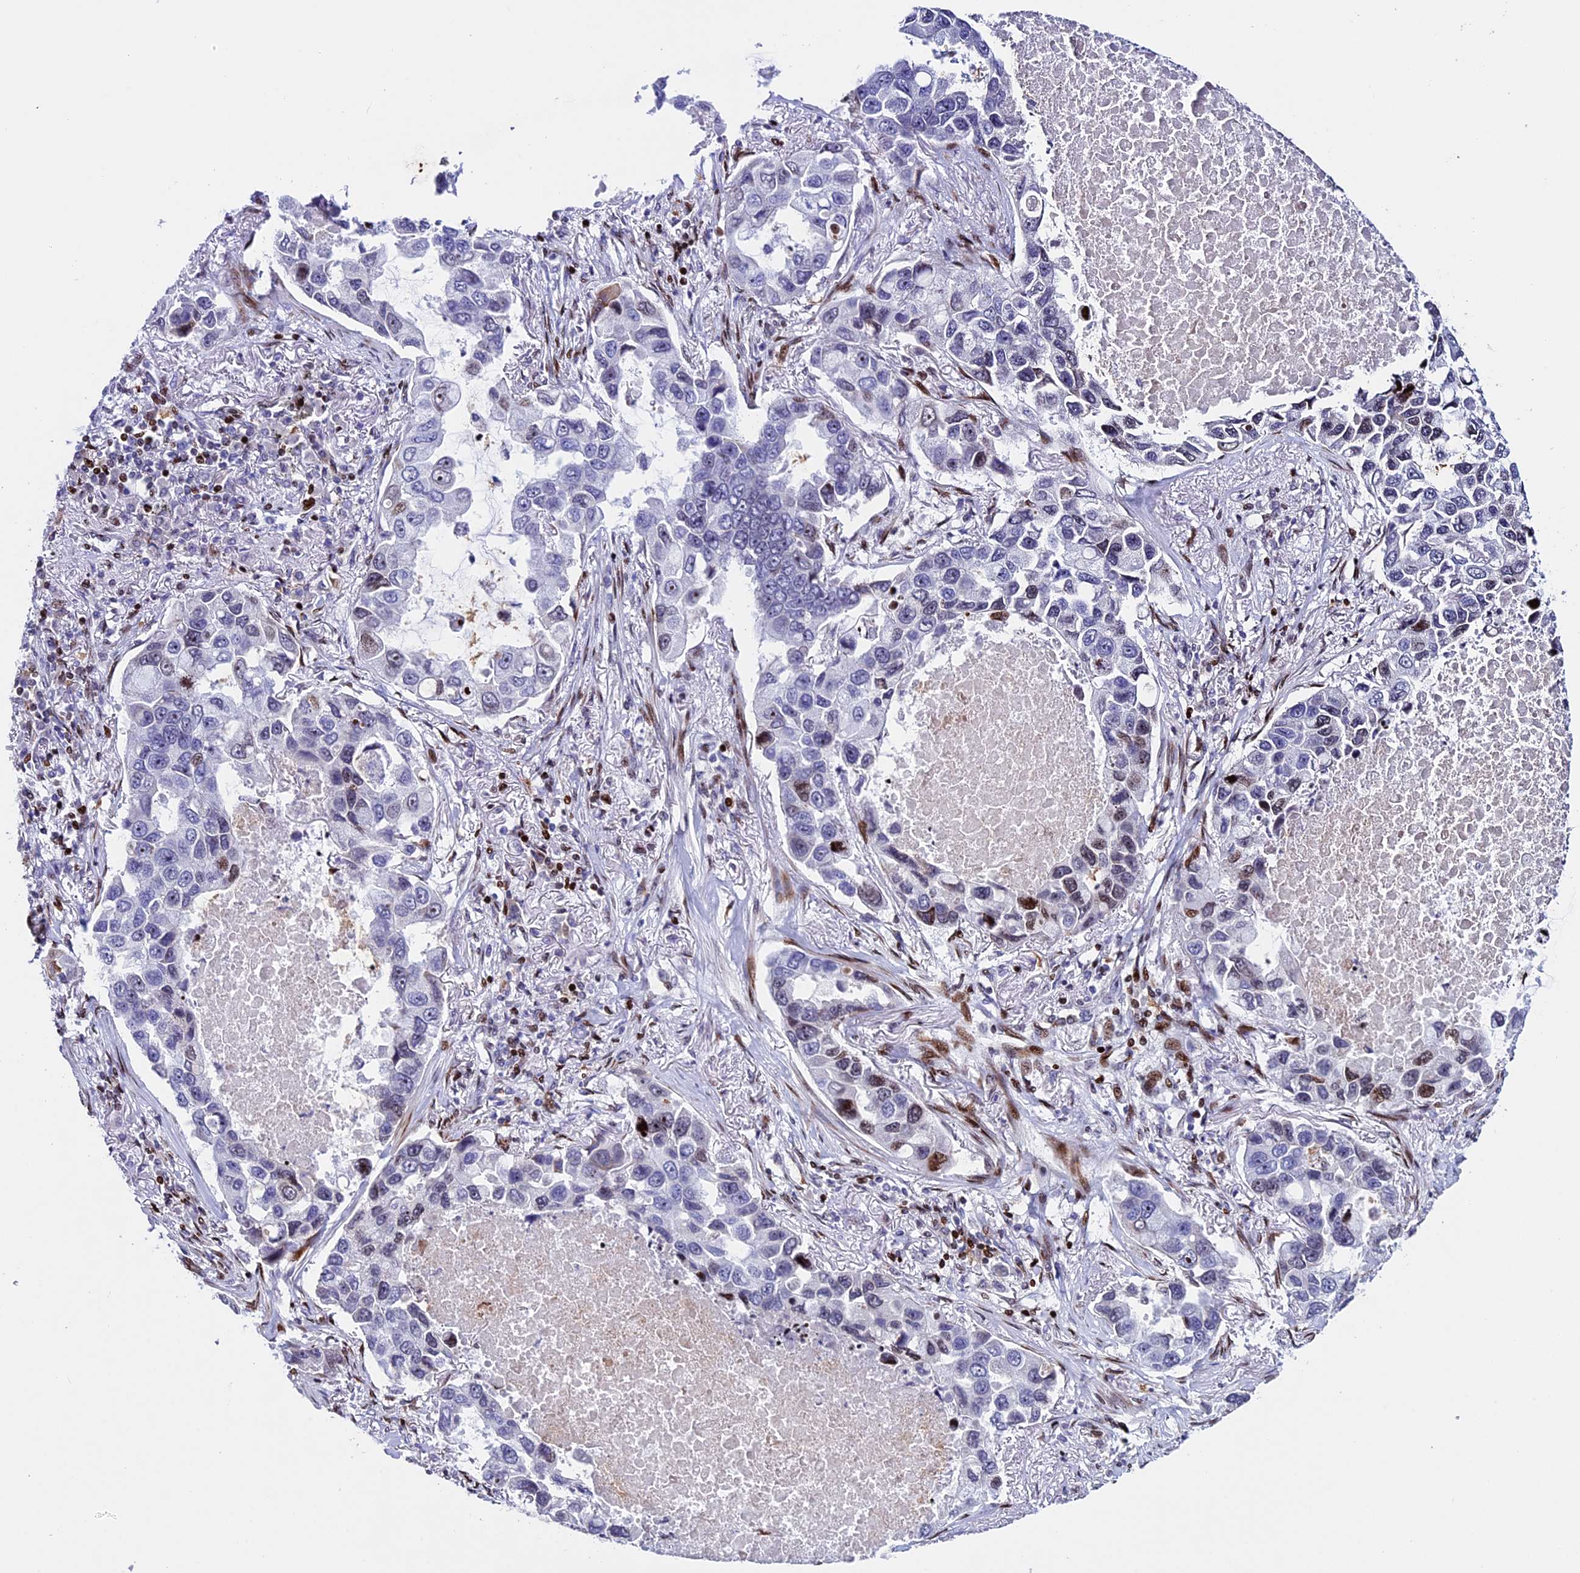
{"staining": {"intensity": "strong", "quantity": "<25%", "location": "nuclear"}, "tissue": "lung cancer", "cell_type": "Tumor cells", "image_type": "cancer", "snomed": [{"axis": "morphology", "description": "Adenocarcinoma, NOS"}, {"axis": "topography", "description": "Lung"}], "caption": "Immunohistochemistry (IHC) histopathology image of neoplastic tissue: human lung cancer stained using IHC demonstrates medium levels of strong protein expression localized specifically in the nuclear of tumor cells, appearing as a nuclear brown color.", "gene": "BTBD3", "patient": {"sex": "male", "age": 64}}